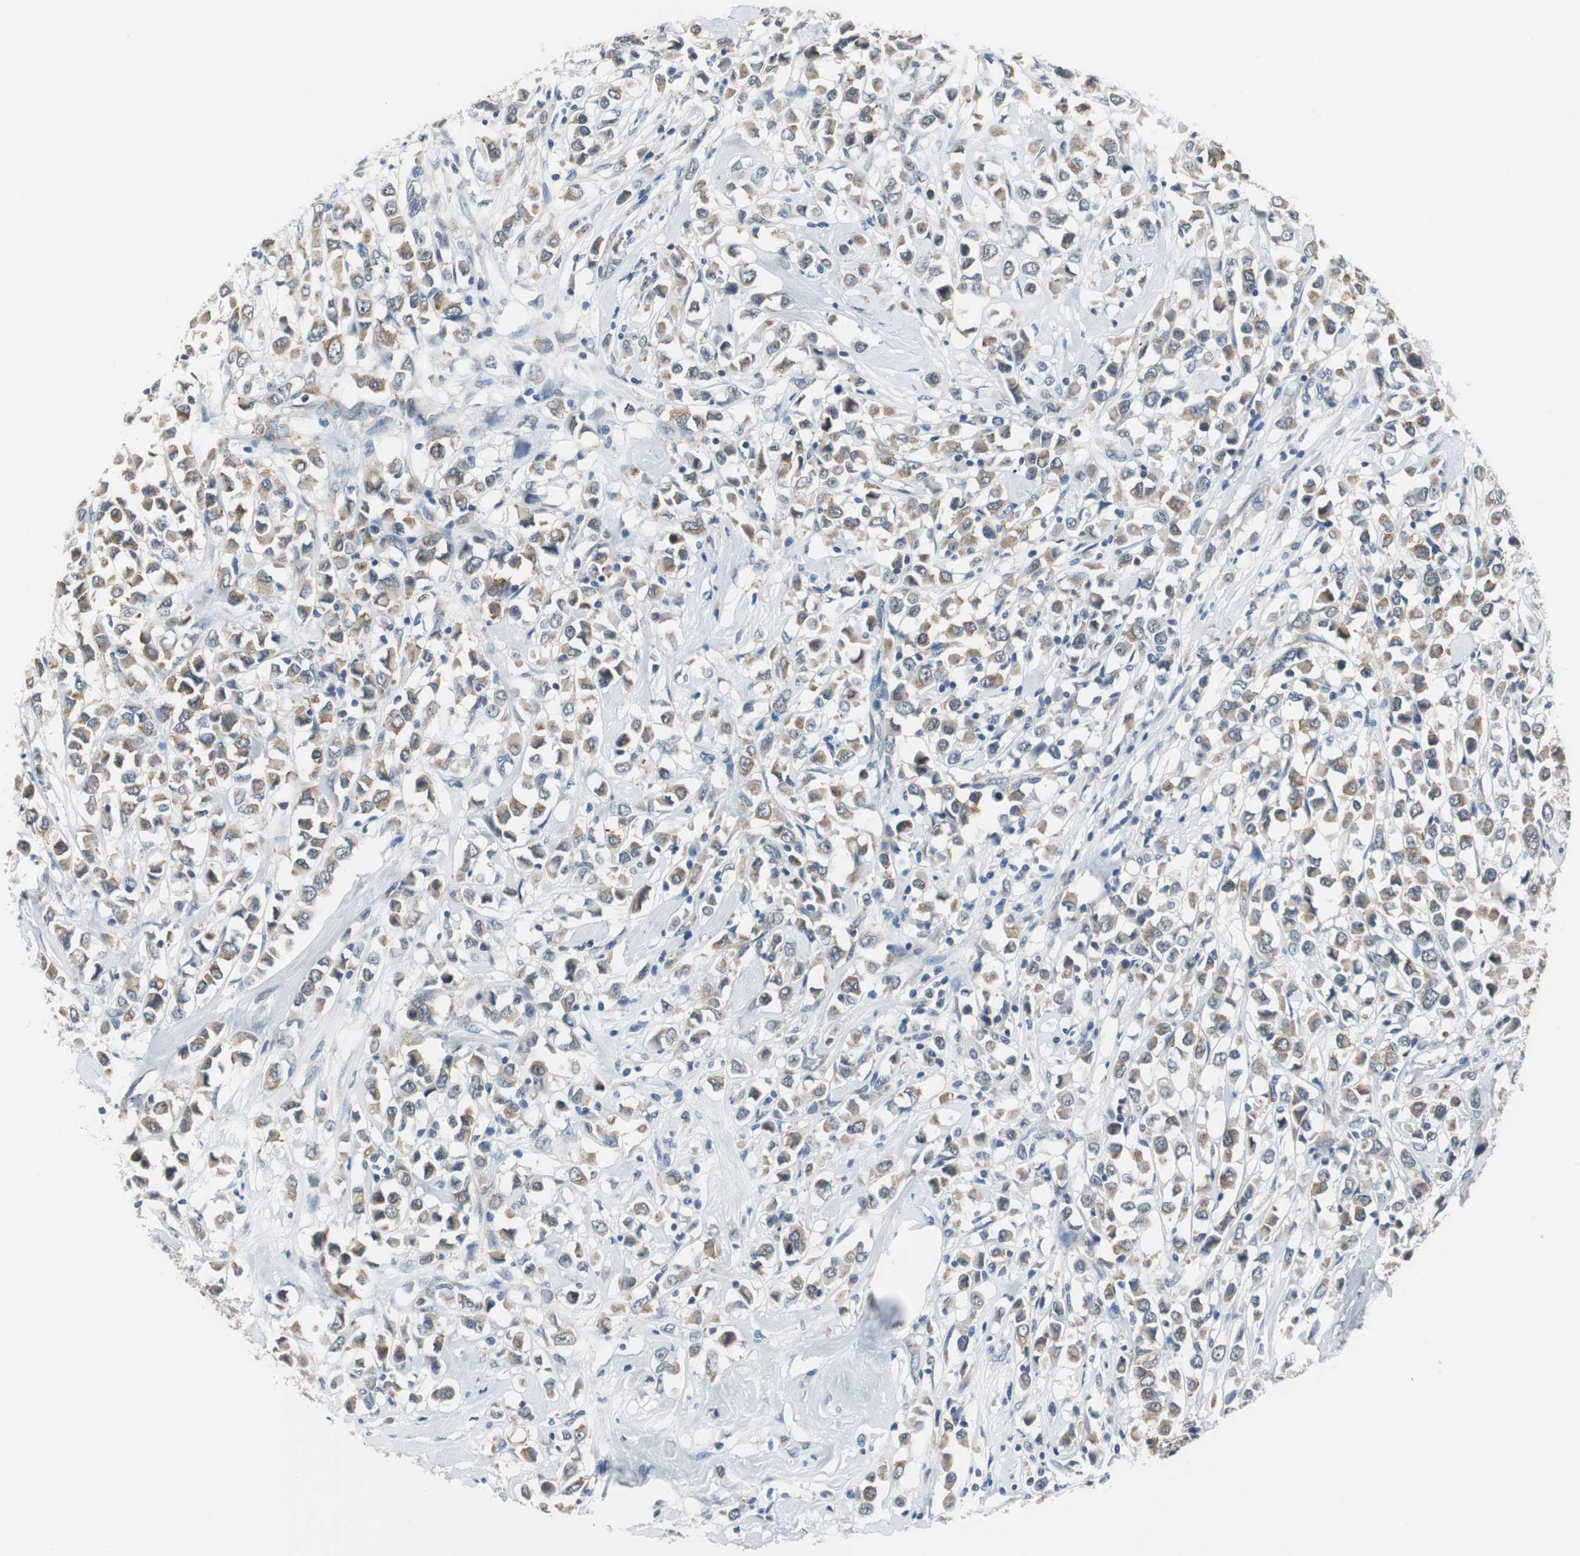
{"staining": {"intensity": "moderate", "quantity": ">75%", "location": "cytoplasmic/membranous"}, "tissue": "breast cancer", "cell_type": "Tumor cells", "image_type": "cancer", "snomed": [{"axis": "morphology", "description": "Duct carcinoma"}, {"axis": "topography", "description": "Breast"}], "caption": "Protein expression analysis of human breast cancer (infiltrating ductal carcinoma) reveals moderate cytoplasmic/membranous staining in approximately >75% of tumor cells. The staining is performed using DAB (3,3'-diaminobenzidine) brown chromogen to label protein expression. The nuclei are counter-stained blue using hematoxylin.", "gene": "PLAA", "patient": {"sex": "female", "age": 61}}